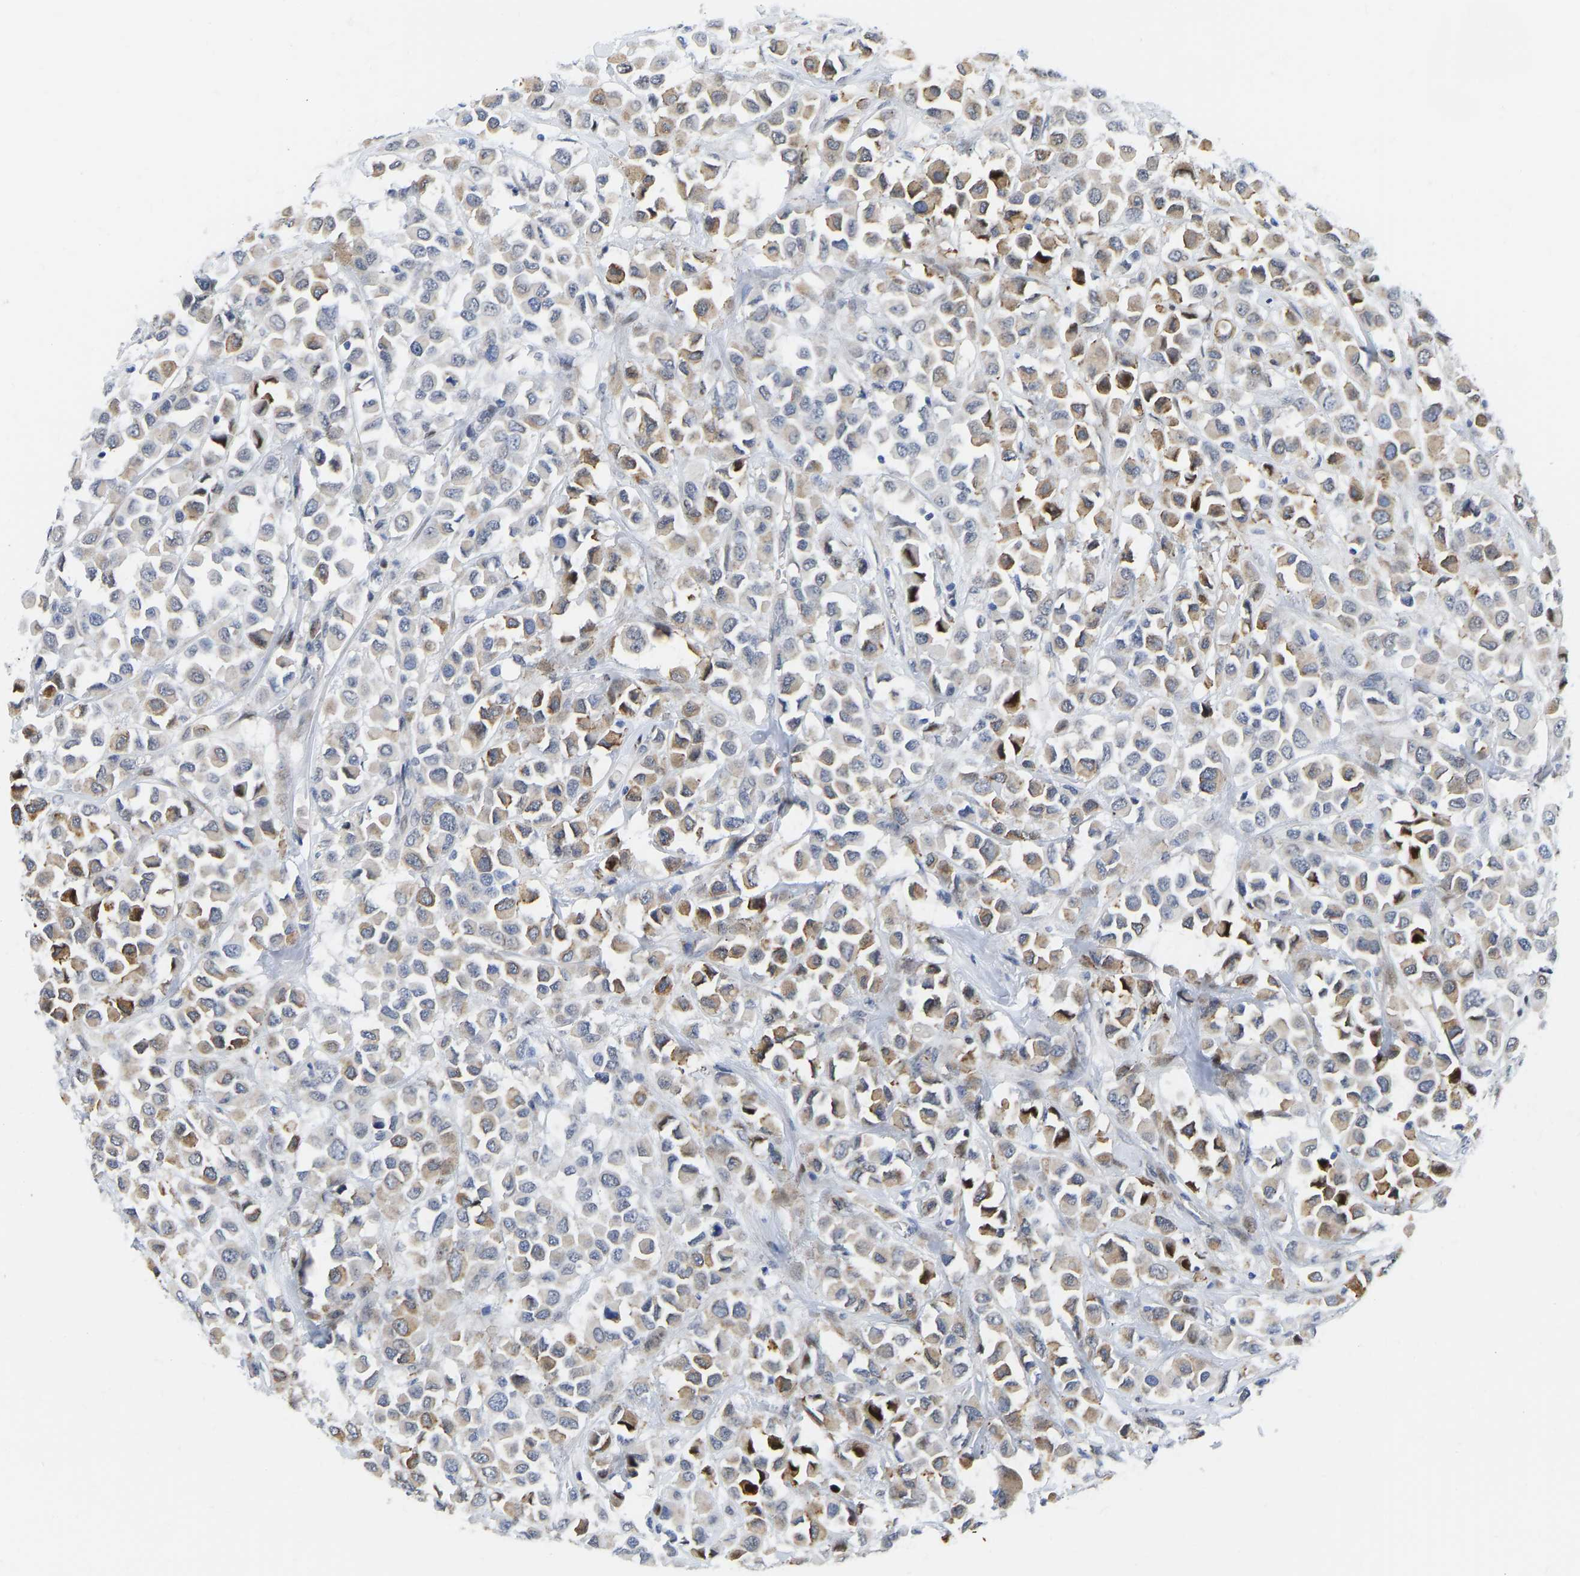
{"staining": {"intensity": "moderate", "quantity": "25%-75%", "location": "cytoplasmic/membranous,nuclear"}, "tissue": "breast cancer", "cell_type": "Tumor cells", "image_type": "cancer", "snomed": [{"axis": "morphology", "description": "Duct carcinoma"}, {"axis": "topography", "description": "Breast"}], "caption": "Moderate cytoplasmic/membranous and nuclear staining for a protein is appreciated in approximately 25%-75% of tumor cells of intraductal carcinoma (breast) using IHC.", "gene": "HDAC5", "patient": {"sex": "female", "age": 61}}